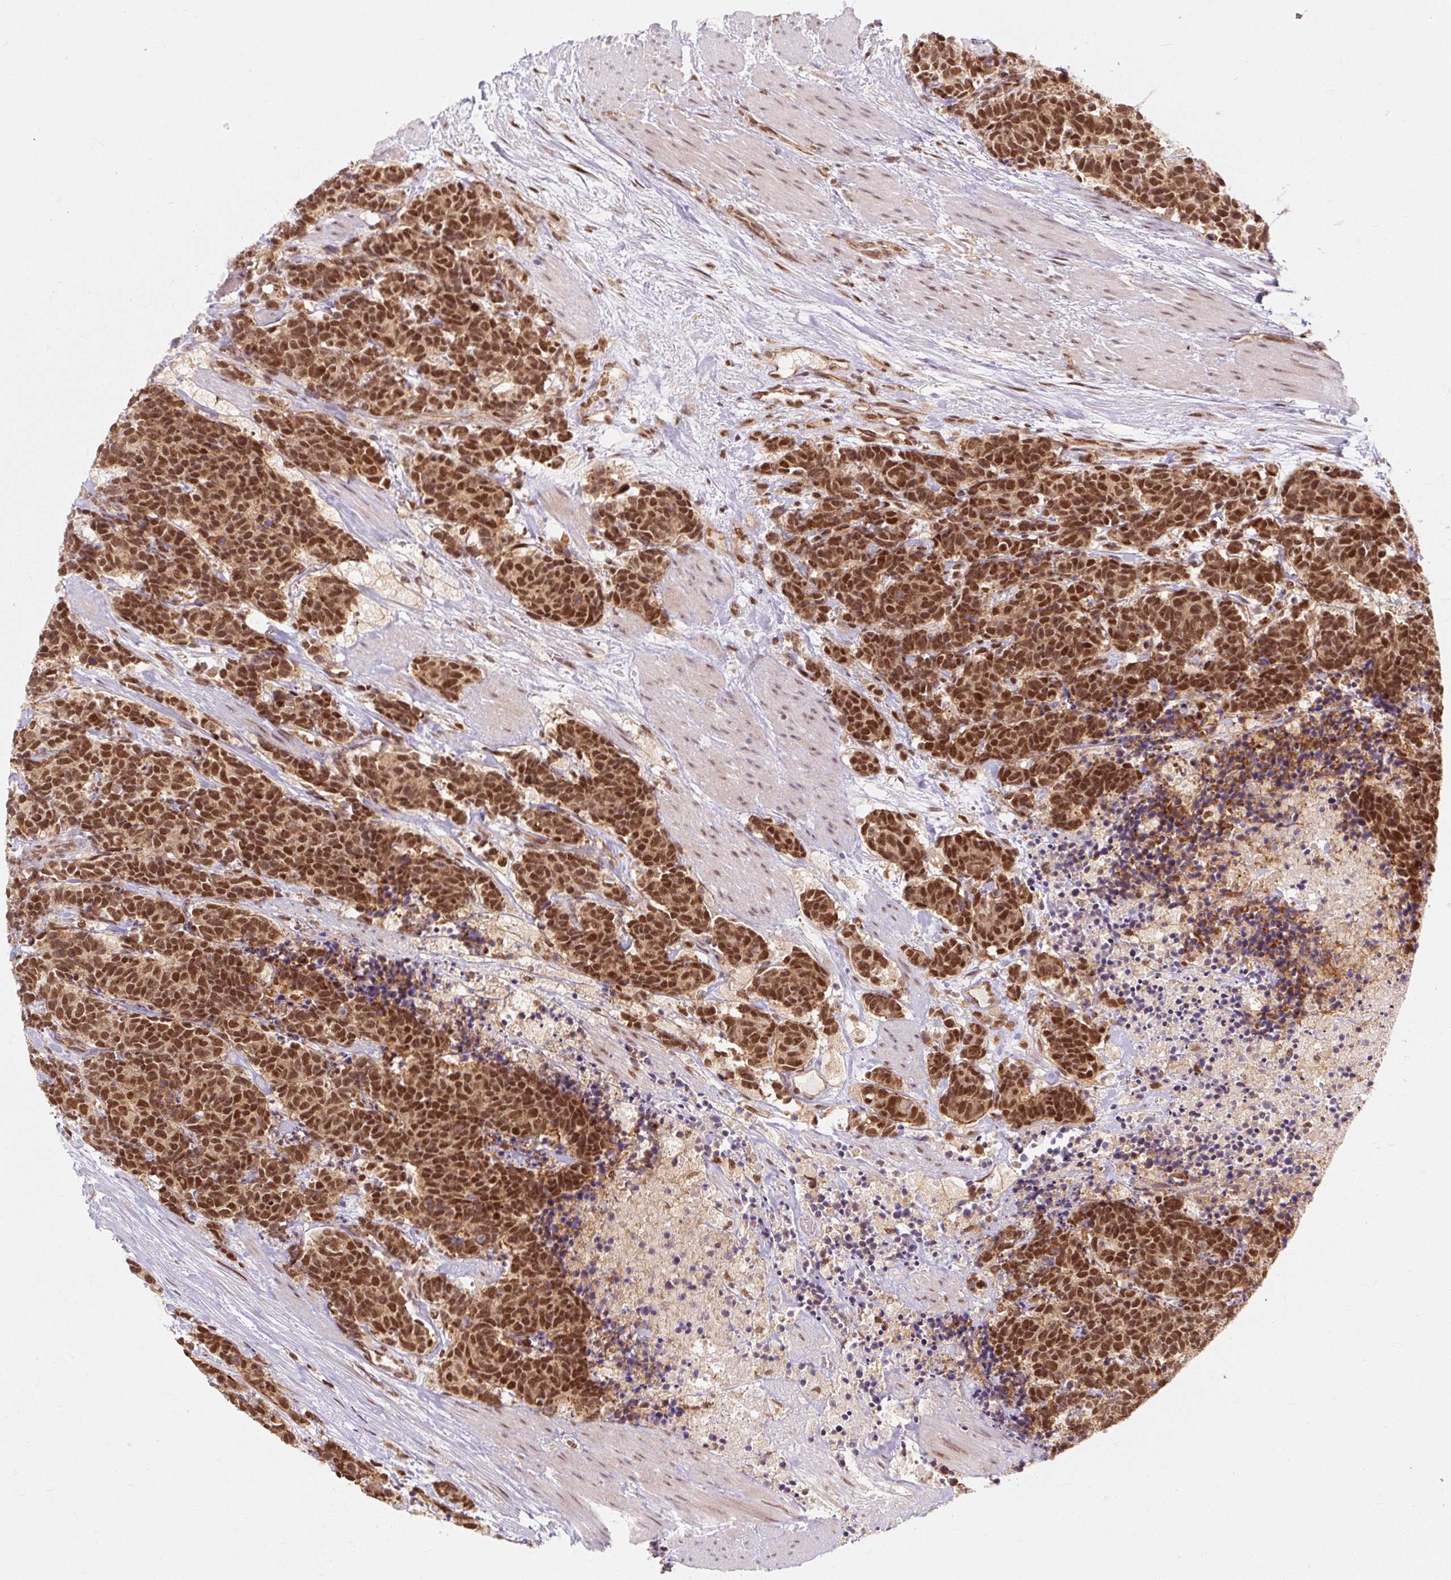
{"staining": {"intensity": "strong", "quantity": ">75%", "location": "nuclear"}, "tissue": "carcinoid", "cell_type": "Tumor cells", "image_type": "cancer", "snomed": [{"axis": "morphology", "description": "Carcinoma, NOS"}, {"axis": "morphology", "description": "Carcinoid, malignant, NOS"}, {"axis": "topography", "description": "Prostate"}], "caption": "DAB (3,3'-diaminobenzidine) immunohistochemical staining of malignant carcinoid reveals strong nuclear protein expression in about >75% of tumor cells.", "gene": "CSTF1", "patient": {"sex": "male", "age": 57}}